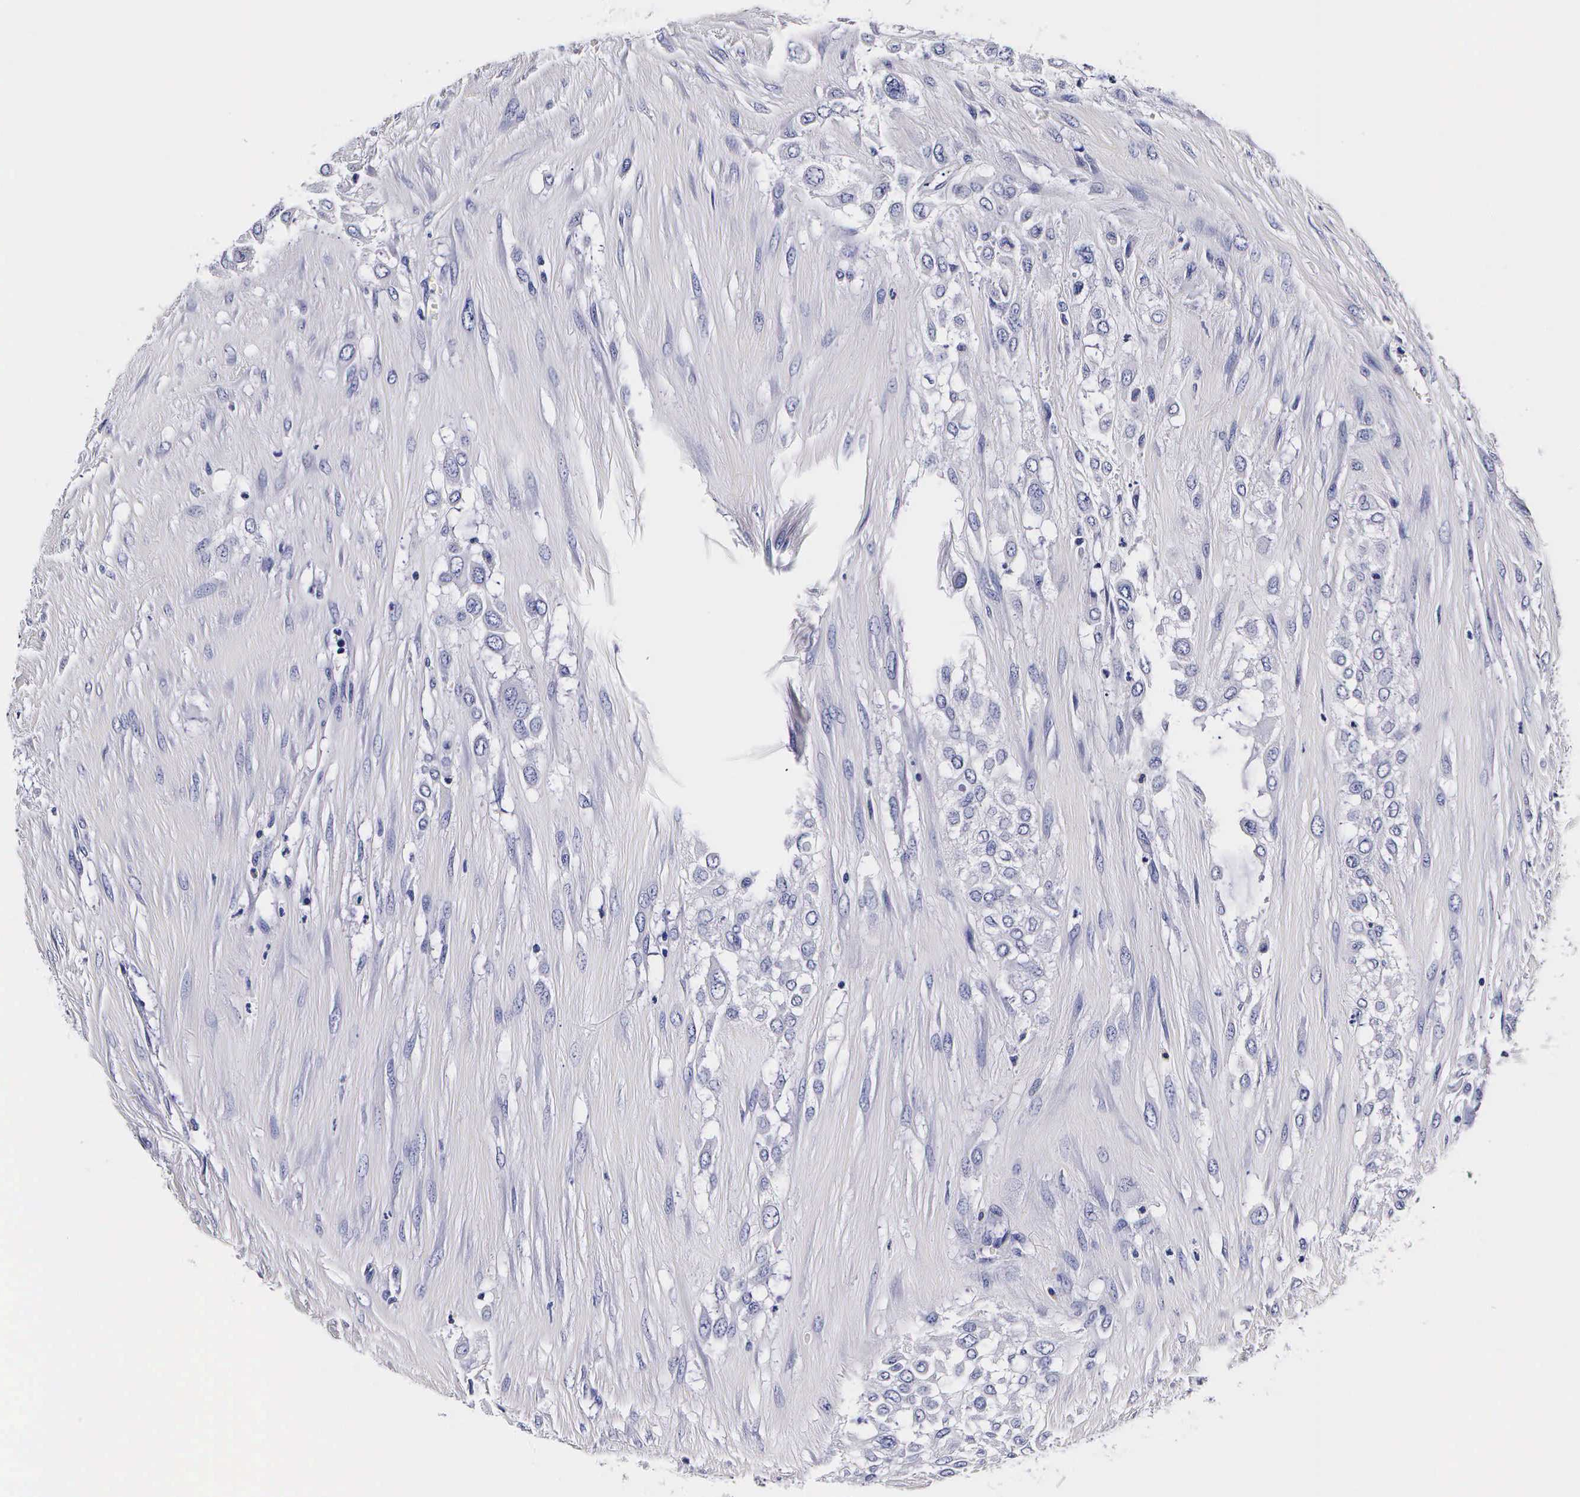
{"staining": {"intensity": "negative", "quantity": "none", "location": "none"}, "tissue": "urothelial cancer", "cell_type": "Tumor cells", "image_type": "cancer", "snomed": [{"axis": "morphology", "description": "Urothelial carcinoma, High grade"}, {"axis": "topography", "description": "Urinary bladder"}], "caption": "An immunohistochemistry (IHC) photomicrograph of urothelial cancer is shown. There is no staining in tumor cells of urothelial cancer.", "gene": "IAPP", "patient": {"sex": "male", "age": 57}}